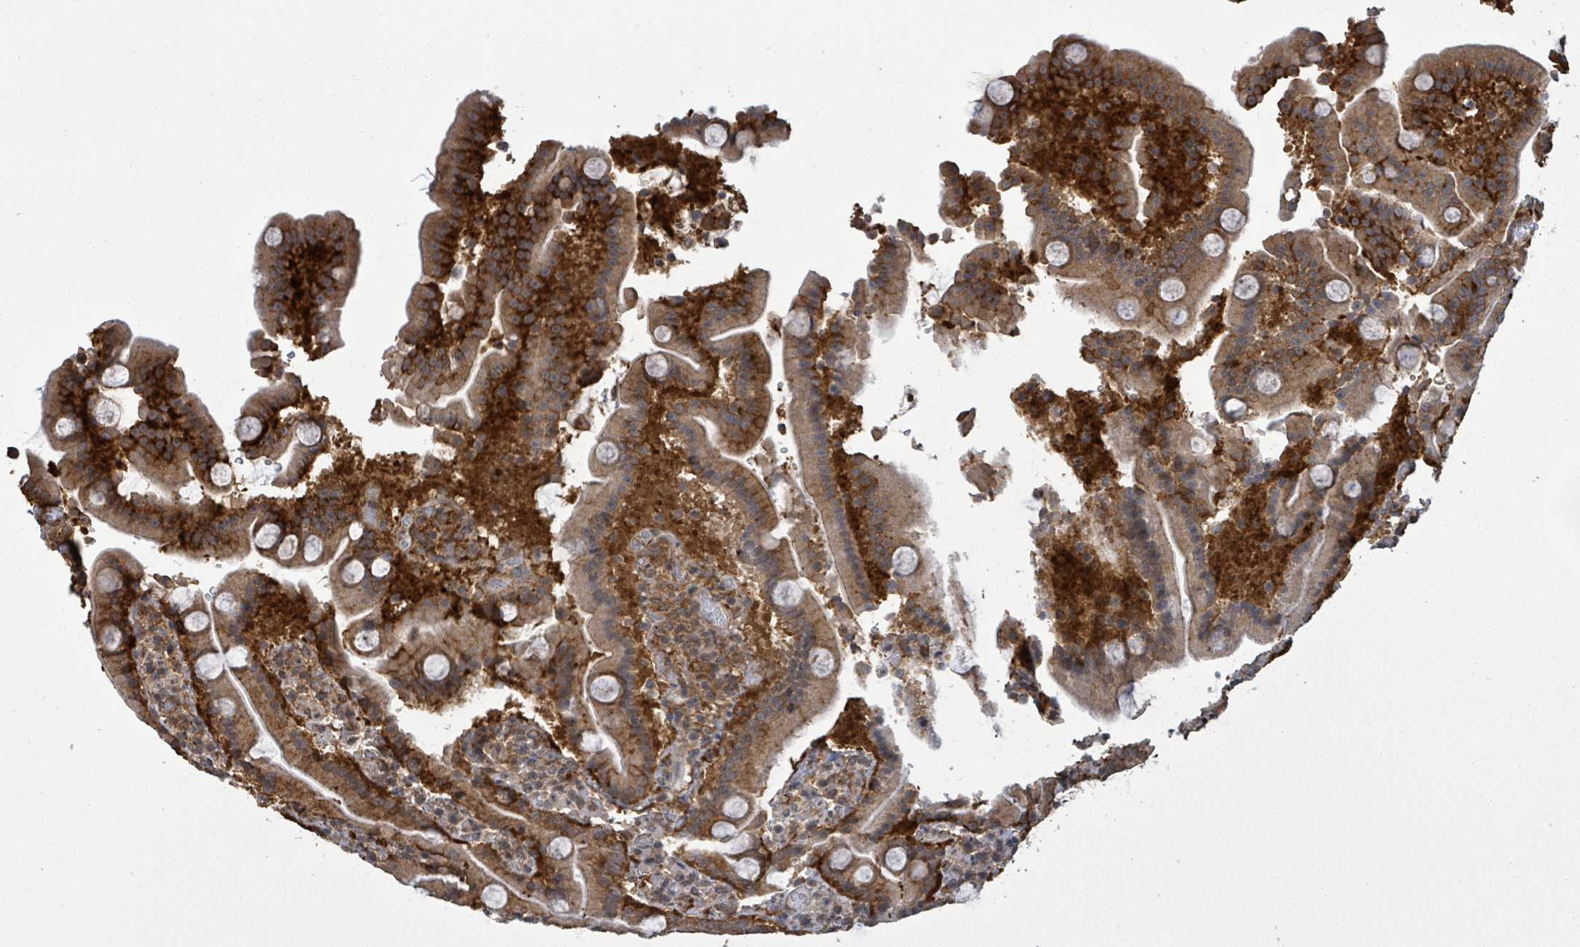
{"staining": {"intensity": "strong", "quantity": ">75%", "location": "cytoplasmic/membranous"}, "tissue": "duodenum", "cell_type": "Glandular cells", "image_type": "normal", "snomed": [{"axis": "morphology", "description": "Normal tissue, NOS"}, {"axis": "topography", "description": "Duodenum"}], "caption": "Immunohistochemistry (IHC) (DAB) staining of benign human duodenum exhibits strong cytoplasmic/membranous protein positivity in approximately >75% of glandular cells.", "gene": "ENSG00000256500", "patient": {"sex": "male", "age": 55}}